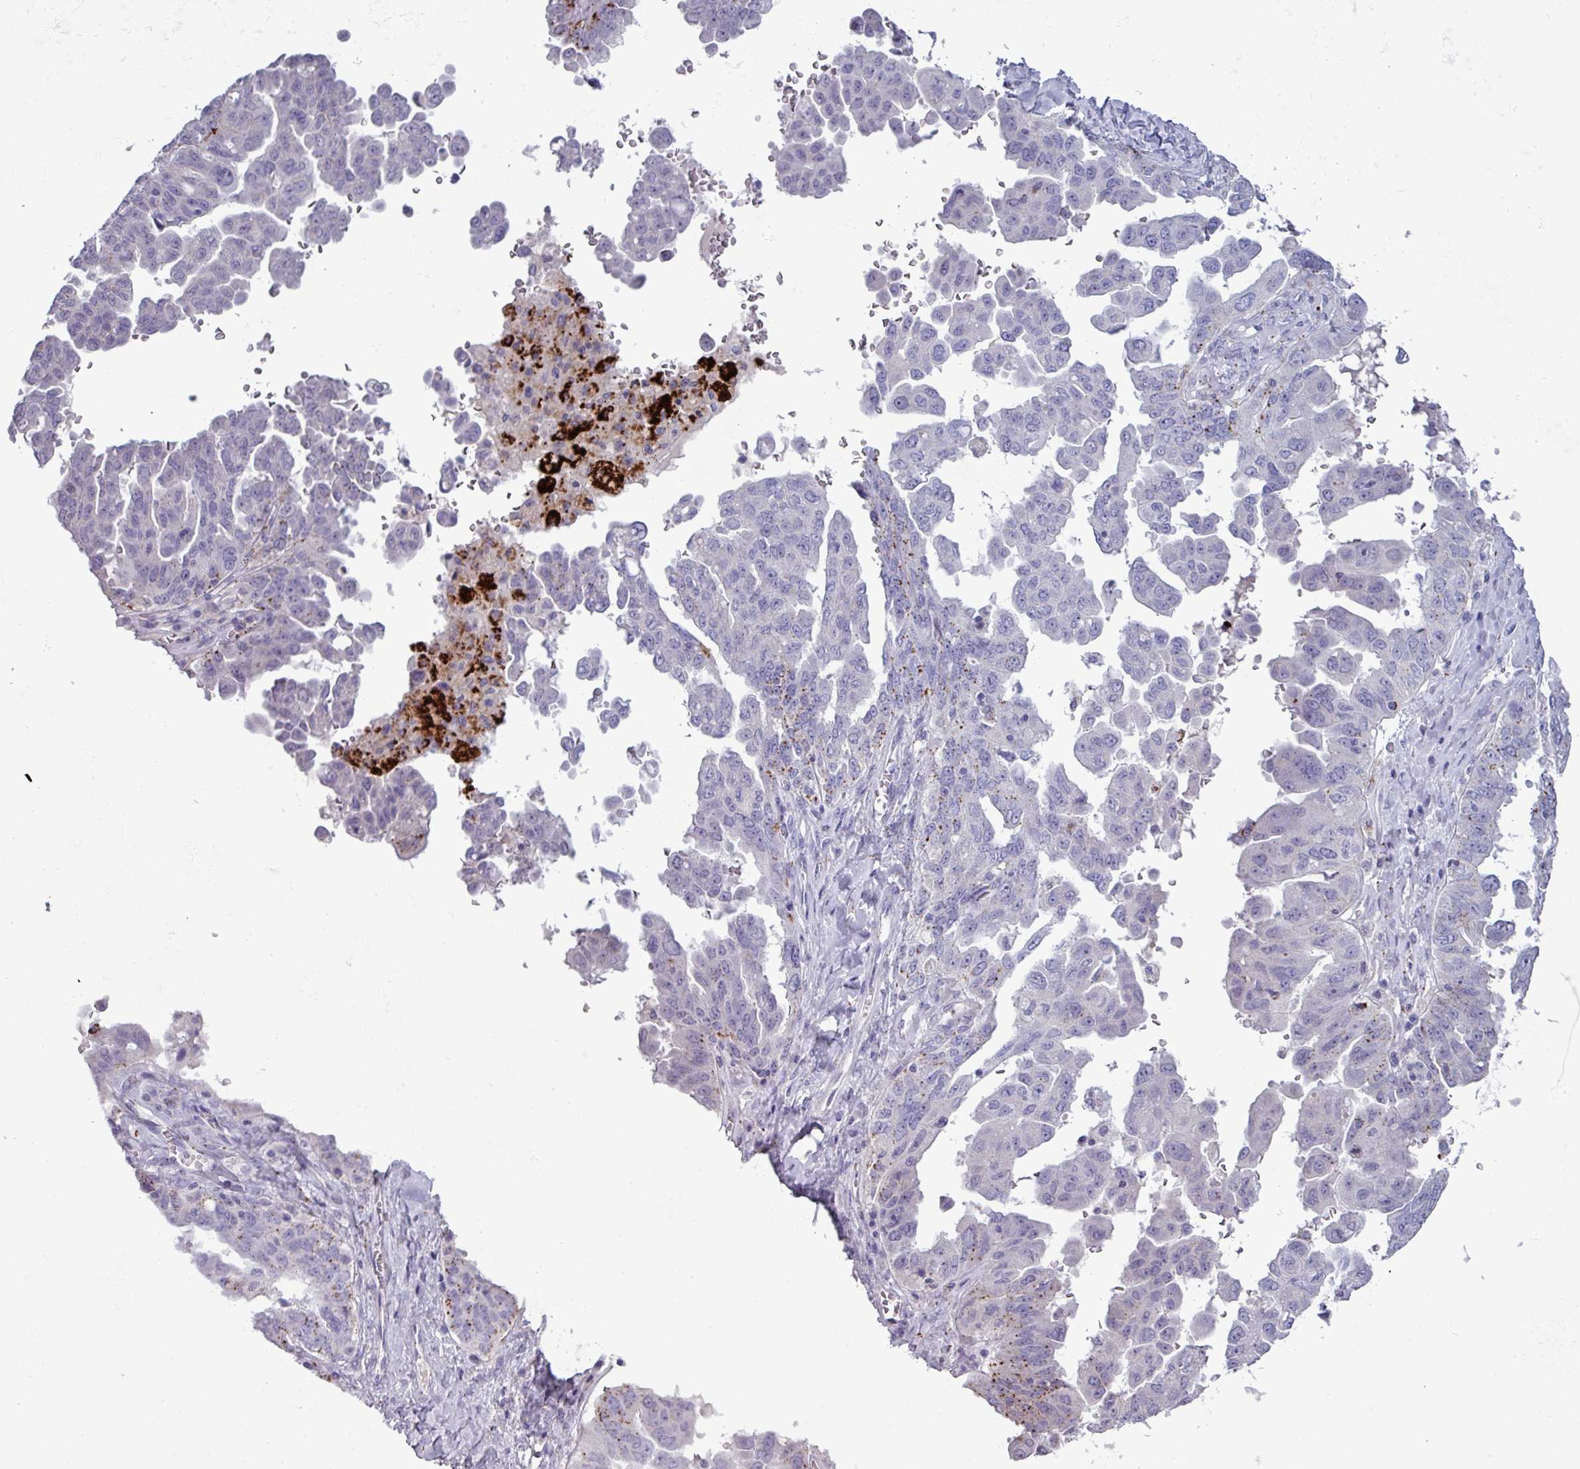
{"staining": {"intensity": "negative", "quantity": "none", "location": "none"}, "tissue": "ovarian cancer", "cell_type": "Tumor cells", "image_type": "cancer", "snomed": [{"axis": "morphology", "description": "Carcinoma, endometroid"}, {"axis": "topography", "description": "Ovary"}], "caption": "The immunohistochemistry micrograph has no significant expression in tumor cells of ovarian endometroid carcinoma tissue.", "gene": "PLIN2", "patient": {"sex": "female", "age": 62}}